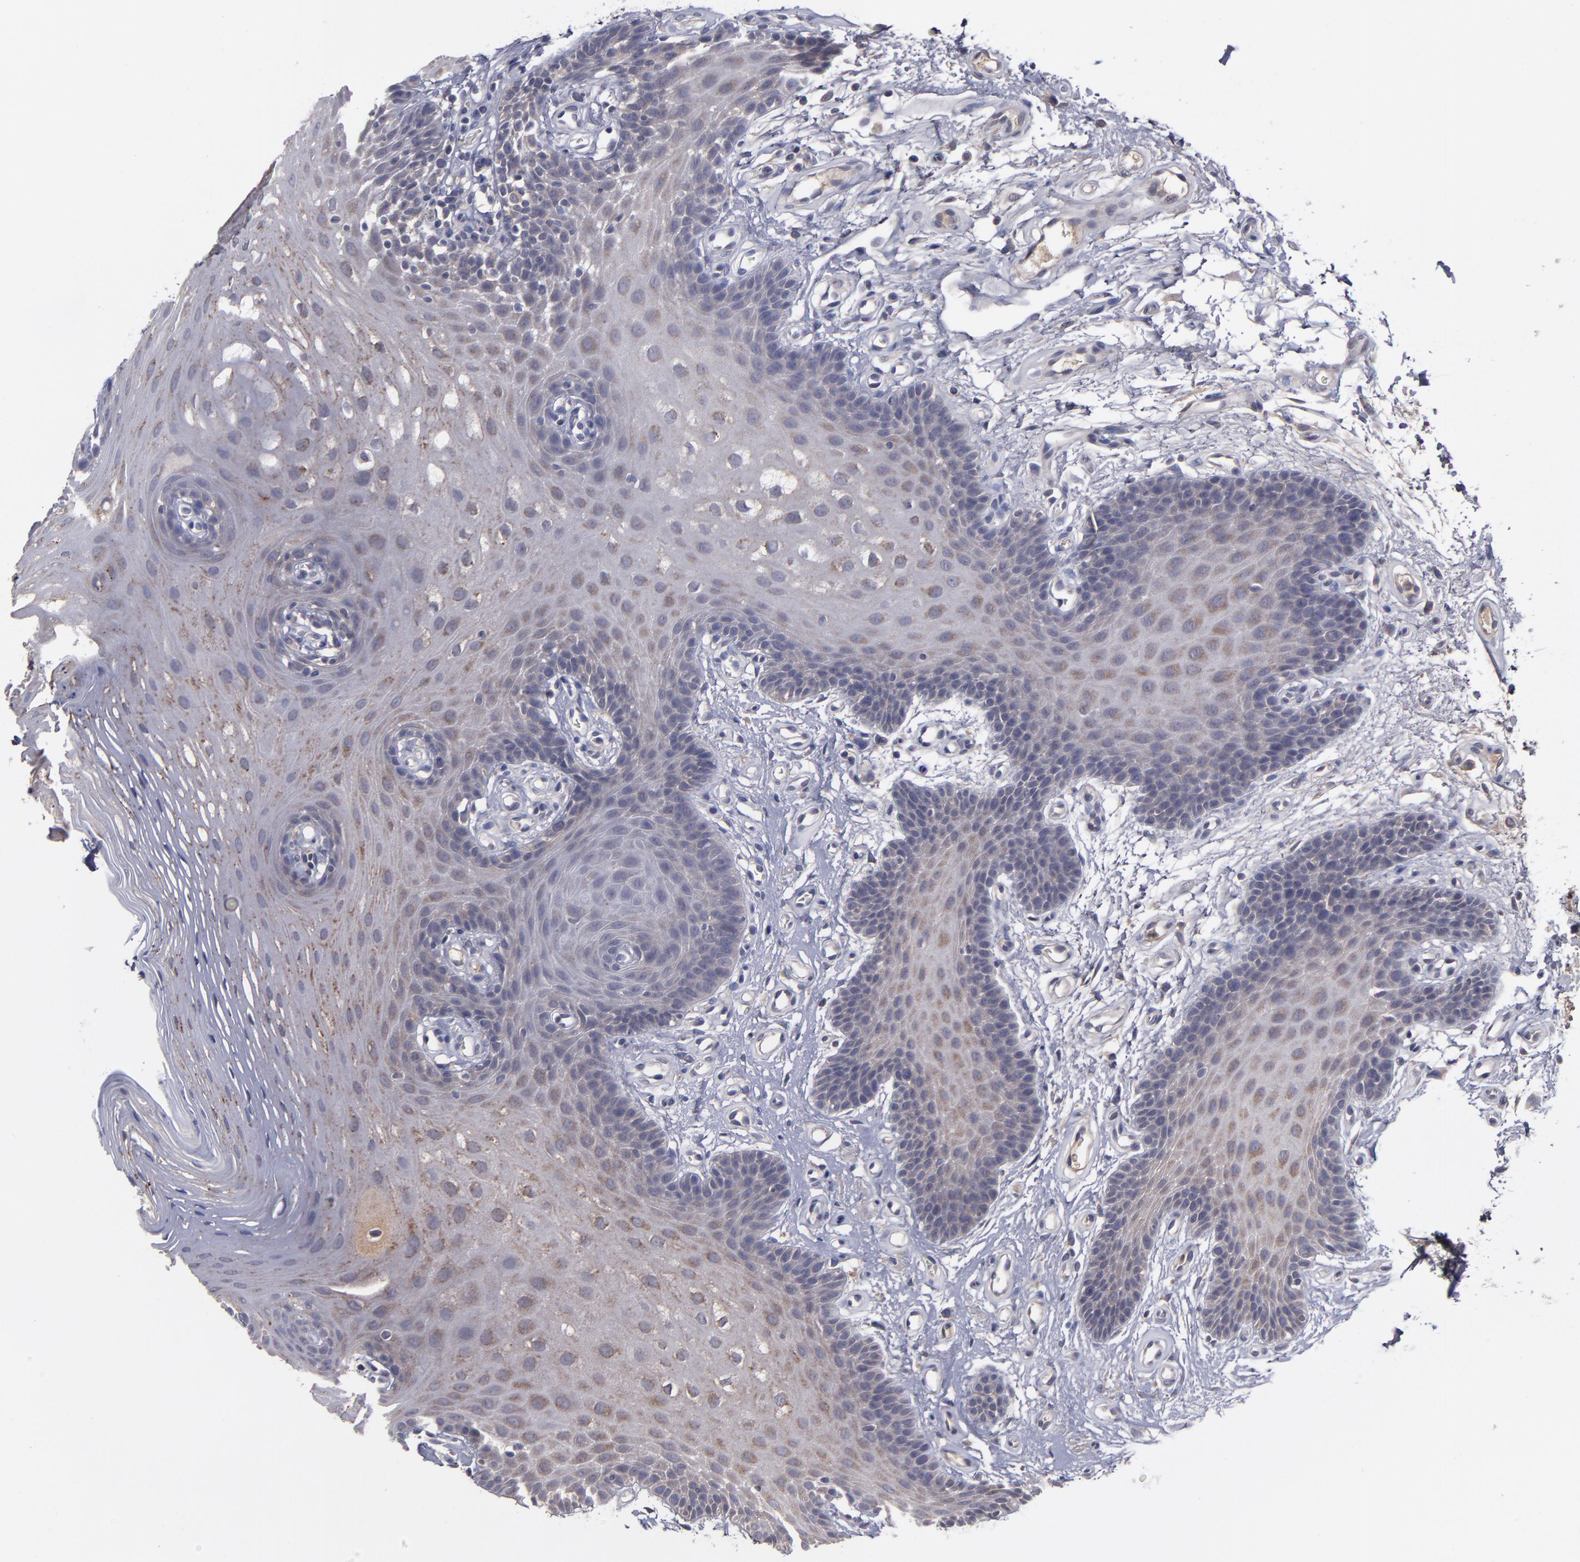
{"staining": {"intensity": "weak", "quantity": ">75%", "location": "cytoplasmic/membranous"}, "tissue": "oral mucosa", "cell_type": "Squamous epithelial cells", "image_type": "normal", "snomed": [{"axis": "morphology", "description": "Normal tissue, NOS"}, {"axis": "topography", "description": "Oral tissue"}], "caption": "Protein analysis of benign oral mucosa exhibits weak cytoplasmic/membranous positivity in about >75% of squamous epithelial cells.", "gene": "MMP11", "patient": {"sex": "male", "age": 62}}